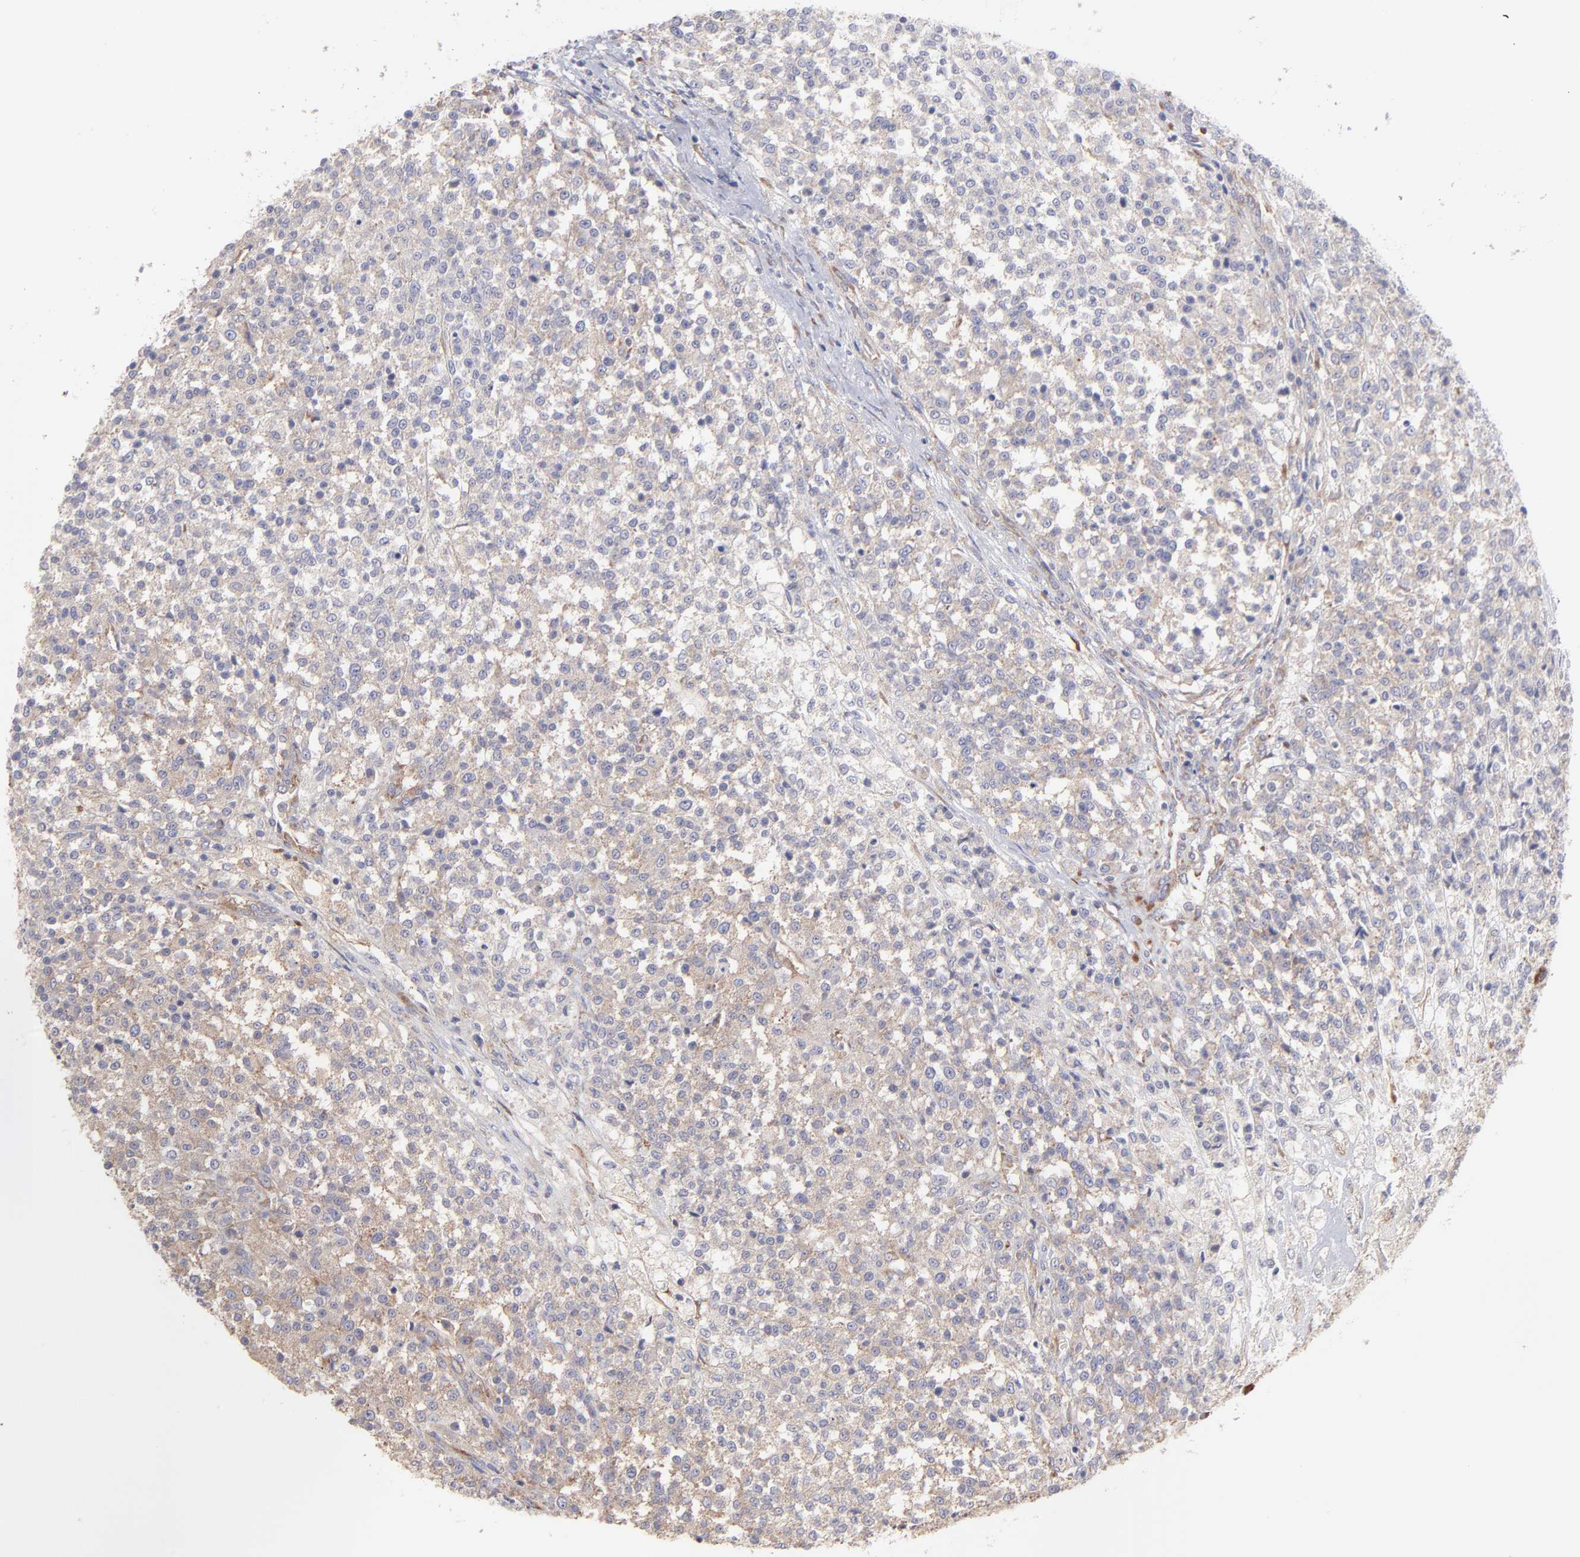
{"staining": {"intensity": "negative", "quantity": "none", "location": "none"}, "tissue": "testis cancer", "cell_type": "Tumor cells", "image_type": "cancer", "snomed": [{"axis": "morphology", "description": "Seminoma, NOS"}, {"axis": "topography", "description": "Testis"}], "caption": "Histopathology image shows no protein positivity in tumor cells of seminoma (testis) tissue. (Immunohistochemistry (ihc), brightfield microscopy, high magnification).", "gene": "RPLP0", "patient": {"sex": "male", "age": 59}}